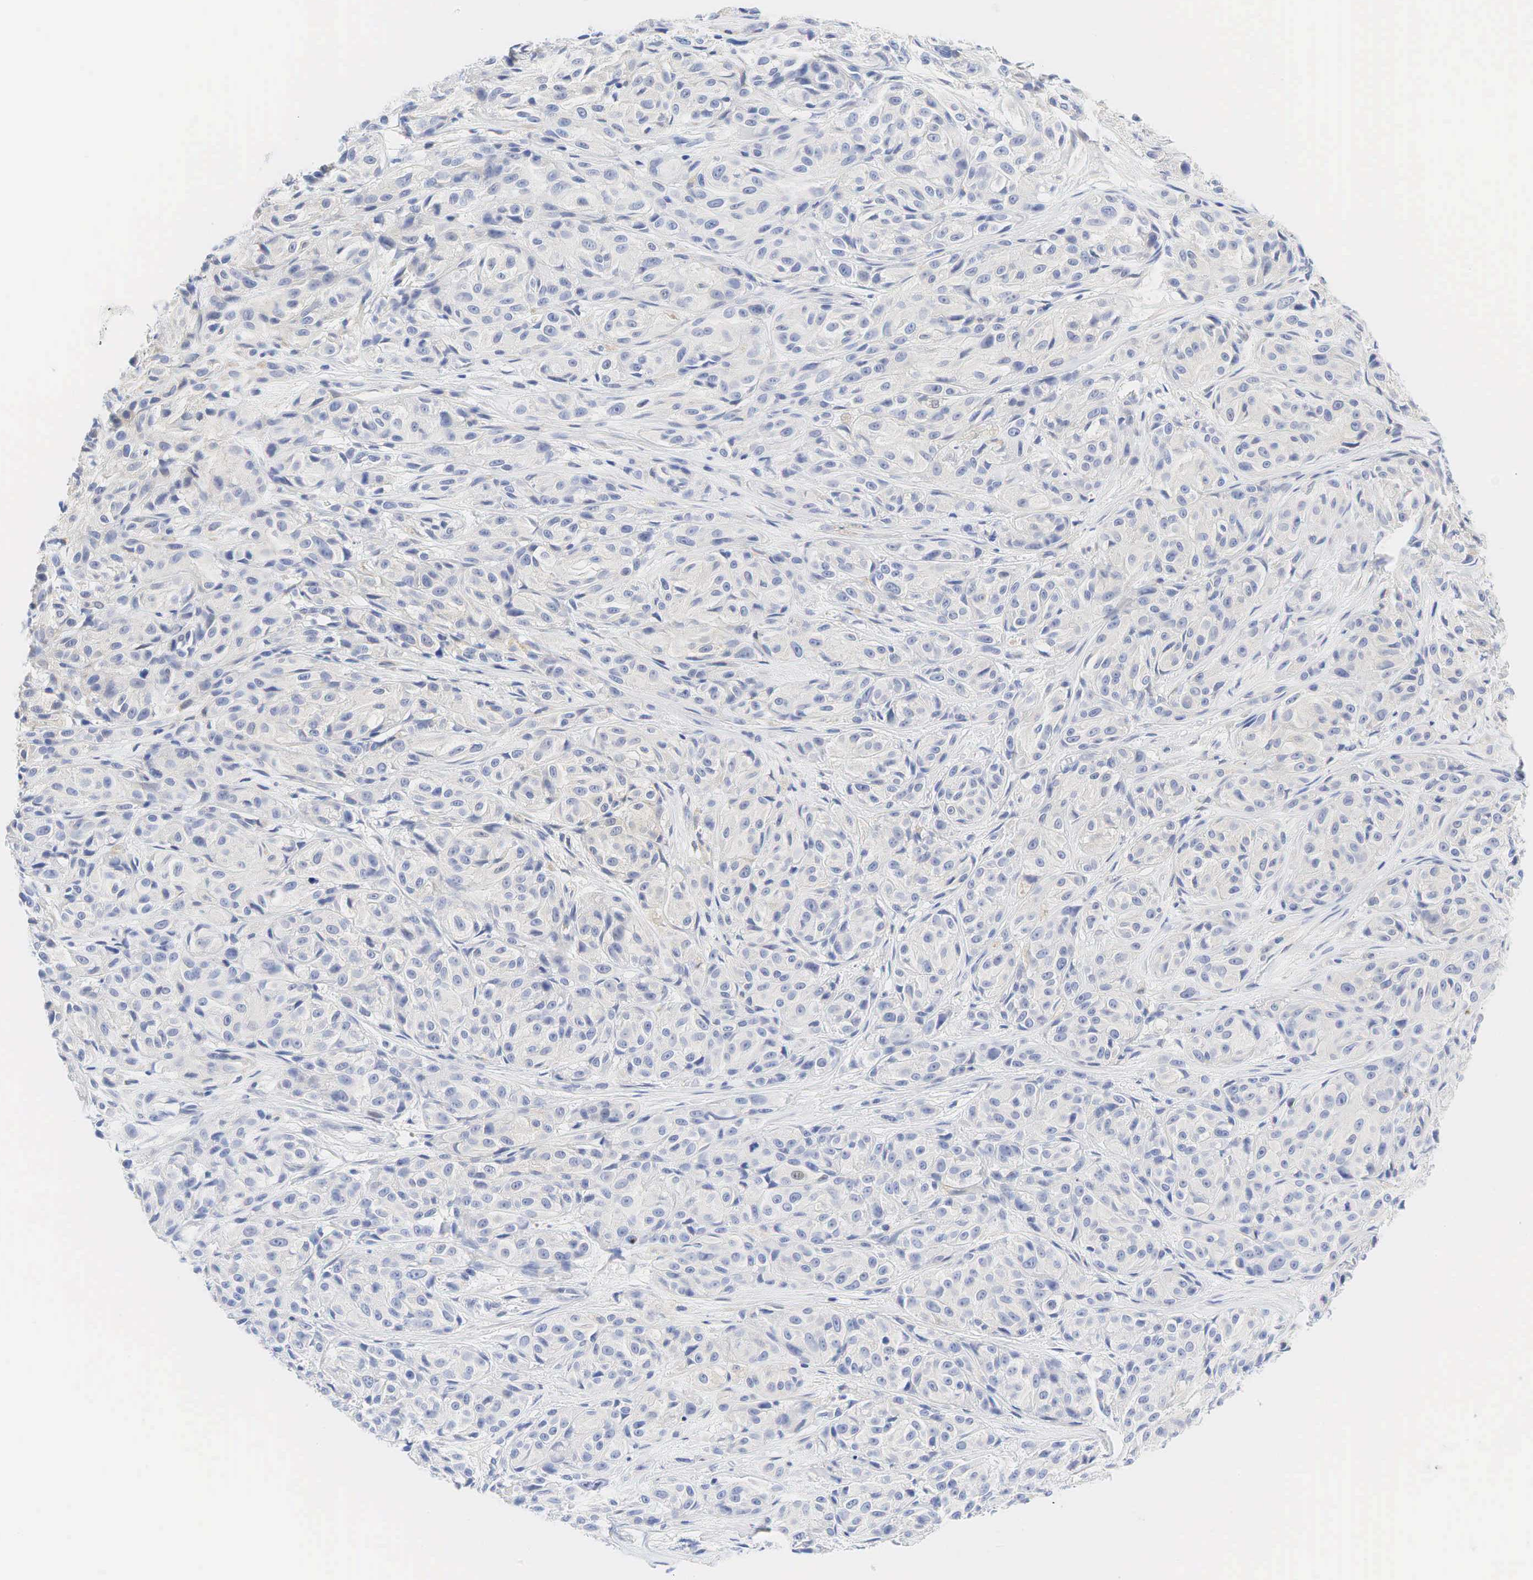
{"staining": {"intensity": "negative", "quantity": "none", "location": "none"}, "tissue": "melanoma", "cell_type": "Tumor cells", "image_type": "cancer", "snomed": [{"axis": "morphology", "description": "Malignant melanoma, NOS"}, {"axis": "topography", "description": "Skin"}], "caption": "Melanoma was stained to show a protein in brown. There is no significant staining in tumor cells. (Immunohistochemistry (ihc), brightfield microscopy, high magnification).", "gene": "AR", "patient": {"sex": "male", "age": 70}}